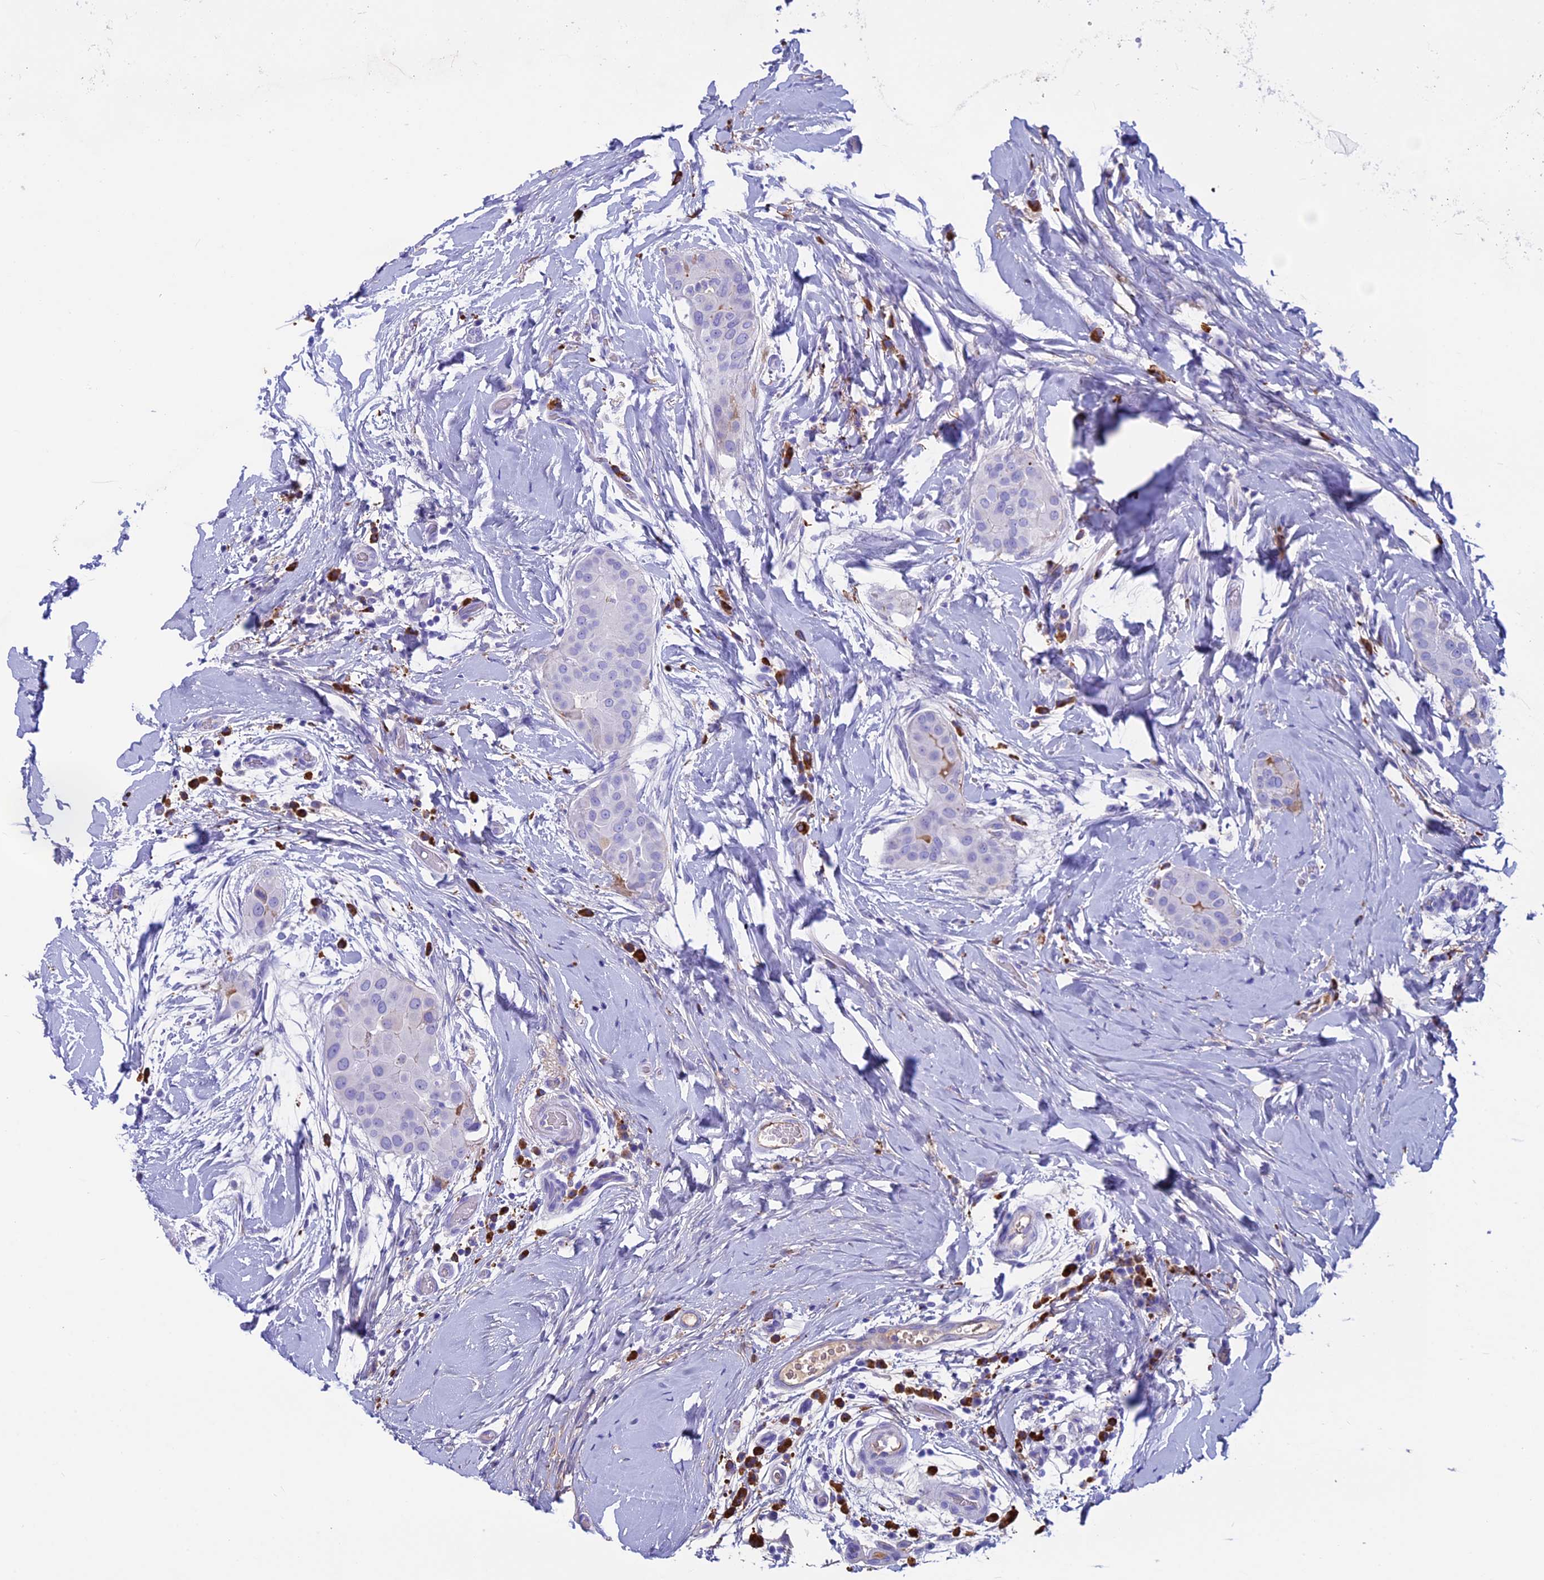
{"staining": {"intensity": "negative", "quantity": "none", "location": "none"}, "tissue": "thyroid cancer", "cell_type": "Tumor cells", "image_type": "cancer", "snomed": [{"axis": "morphology", "description": "Papillary adenocarcinoma, NOS"}, {"axis": "topography", "description": "Thyroid gland"}], "caption": "Immunohistochemistry (IHC) of thyroid papillary adenocarcinoma exhibits no staining in tumor cells. (DAB (3,3'-diaminobenzidine) immunohistochemistry with hematoxylin counter stain).", "gene": "IGSF6", "patient": {"sex": "male", "age": 33}}